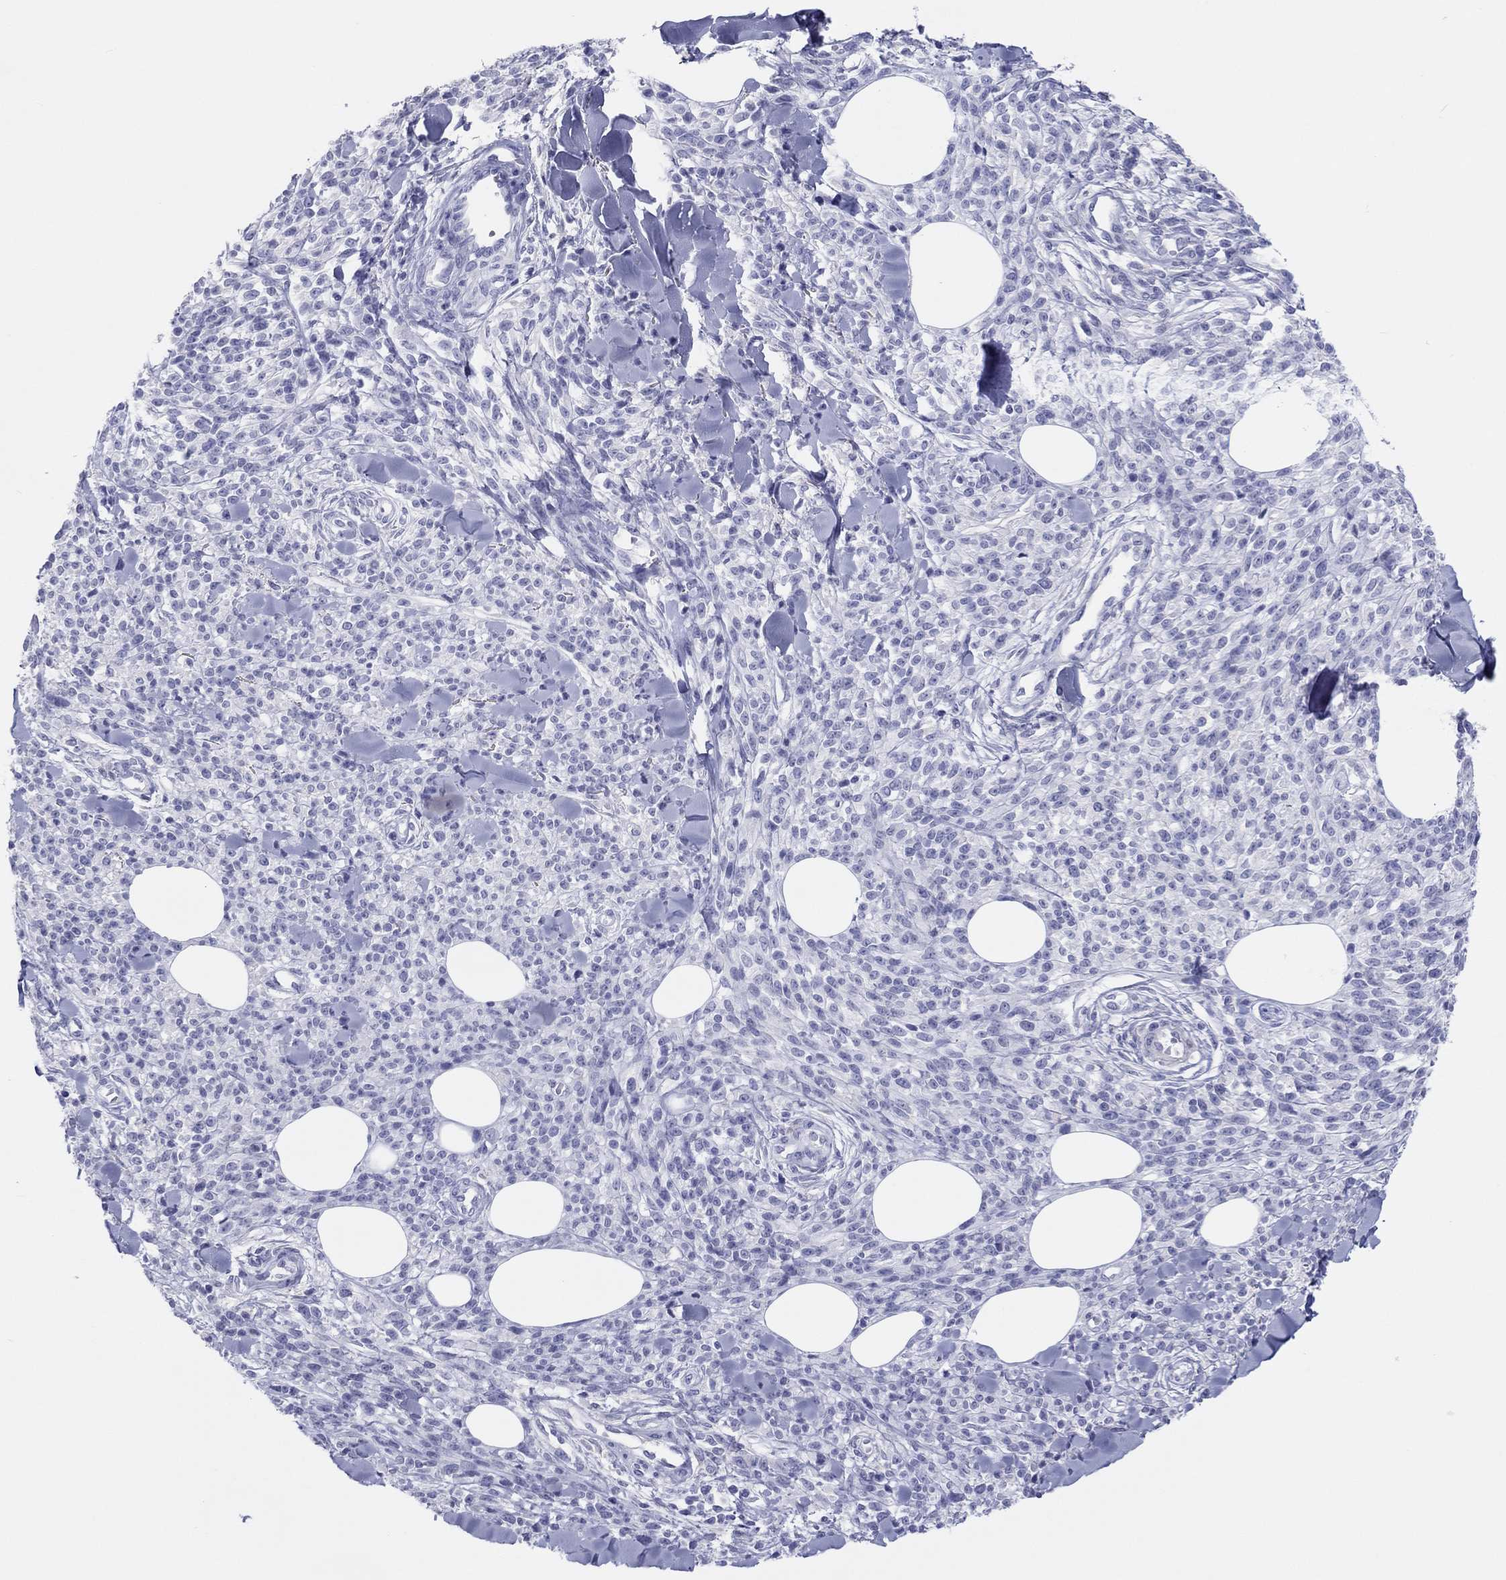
{"staining": {"intensity": "negative", "quantity": "none", "location": "none"}, "tissue": "melanoma", "cell_type": "Tumor cells", "image_type": "cancer", "snomed": [{"axis": "morphology", "description": "Malignant melanoma, NOS"}, {"axis": "topography", "description": "Skin"}, {"axis": "topography", "description": "Skin of trunk"}], "caption": "This is a histopathology image of immunohistochemistry staining of malignant melanoma, which shows no expression in tumor cells. (Brightfield microscopy of DAB (3,3'-diaminobenzidine) immunohistochemistry (IHC) at high magnification).", "gene": "ERICH3", "patient": {"sex": "male", "age": 74}}